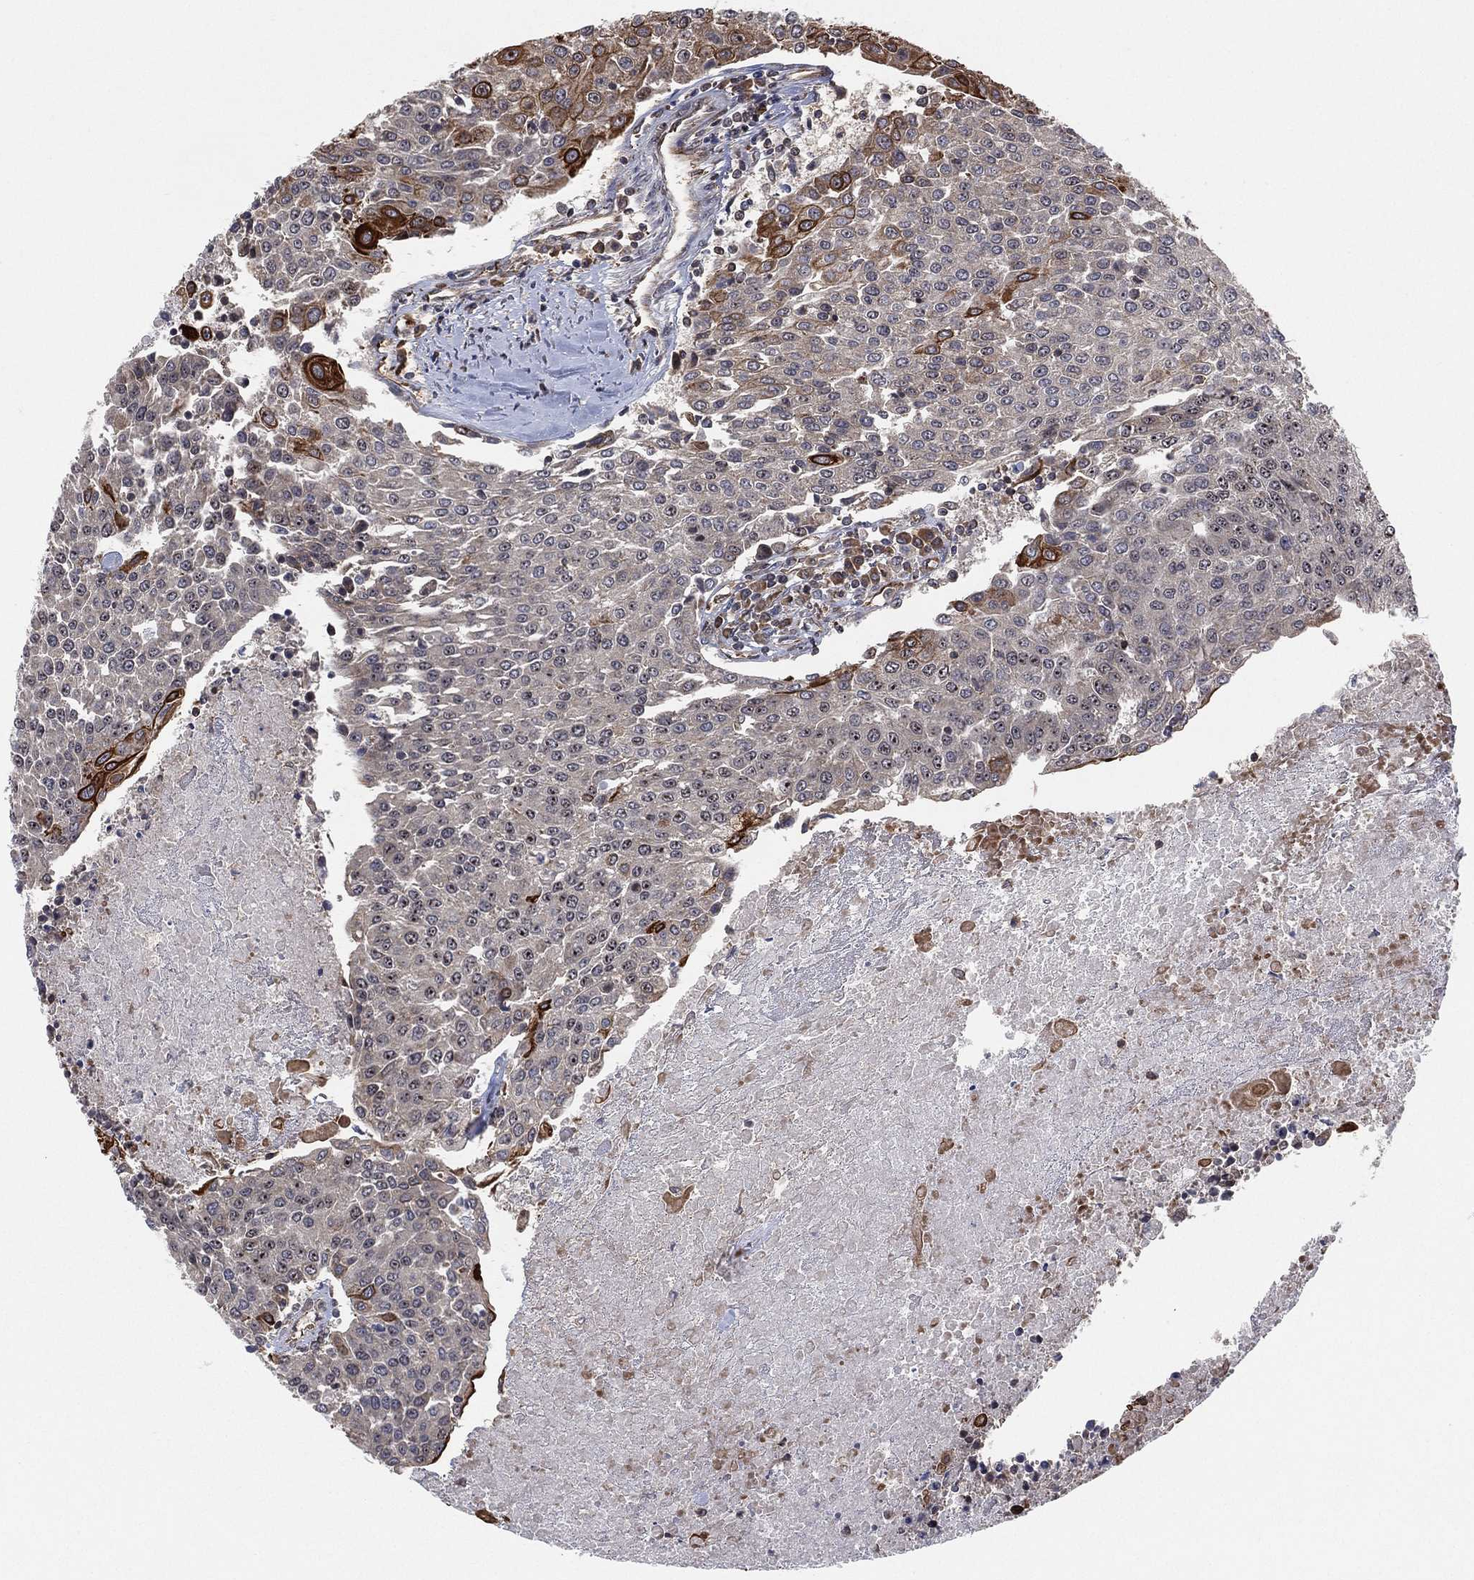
{"staining": {"intensity": "strong", "quantity": "<25%", "location": "cytoplasmic/membranous"}, "tissue": "urothelial cancer", "cell_type": "Tumor cells", "image_type": "cancer", "snomed": [{"axis": "morphology", "description": "Urothelial carcinoma, High grade"}, {"axis": "topography", "description": "Urinary bladder"}], "caption": "Urothelial cancer stained with DAB (3,3'-diaminobenzidine) immunohistochemistry shows medium levels of strong cytoplasmic/membranous staining in about <25% of tumor cells. Ihc stains the protein of interest in brown and the nuclei are stained blue.", "gene": "TMCO1", "patient": {"sex": "female", "age": 85}}